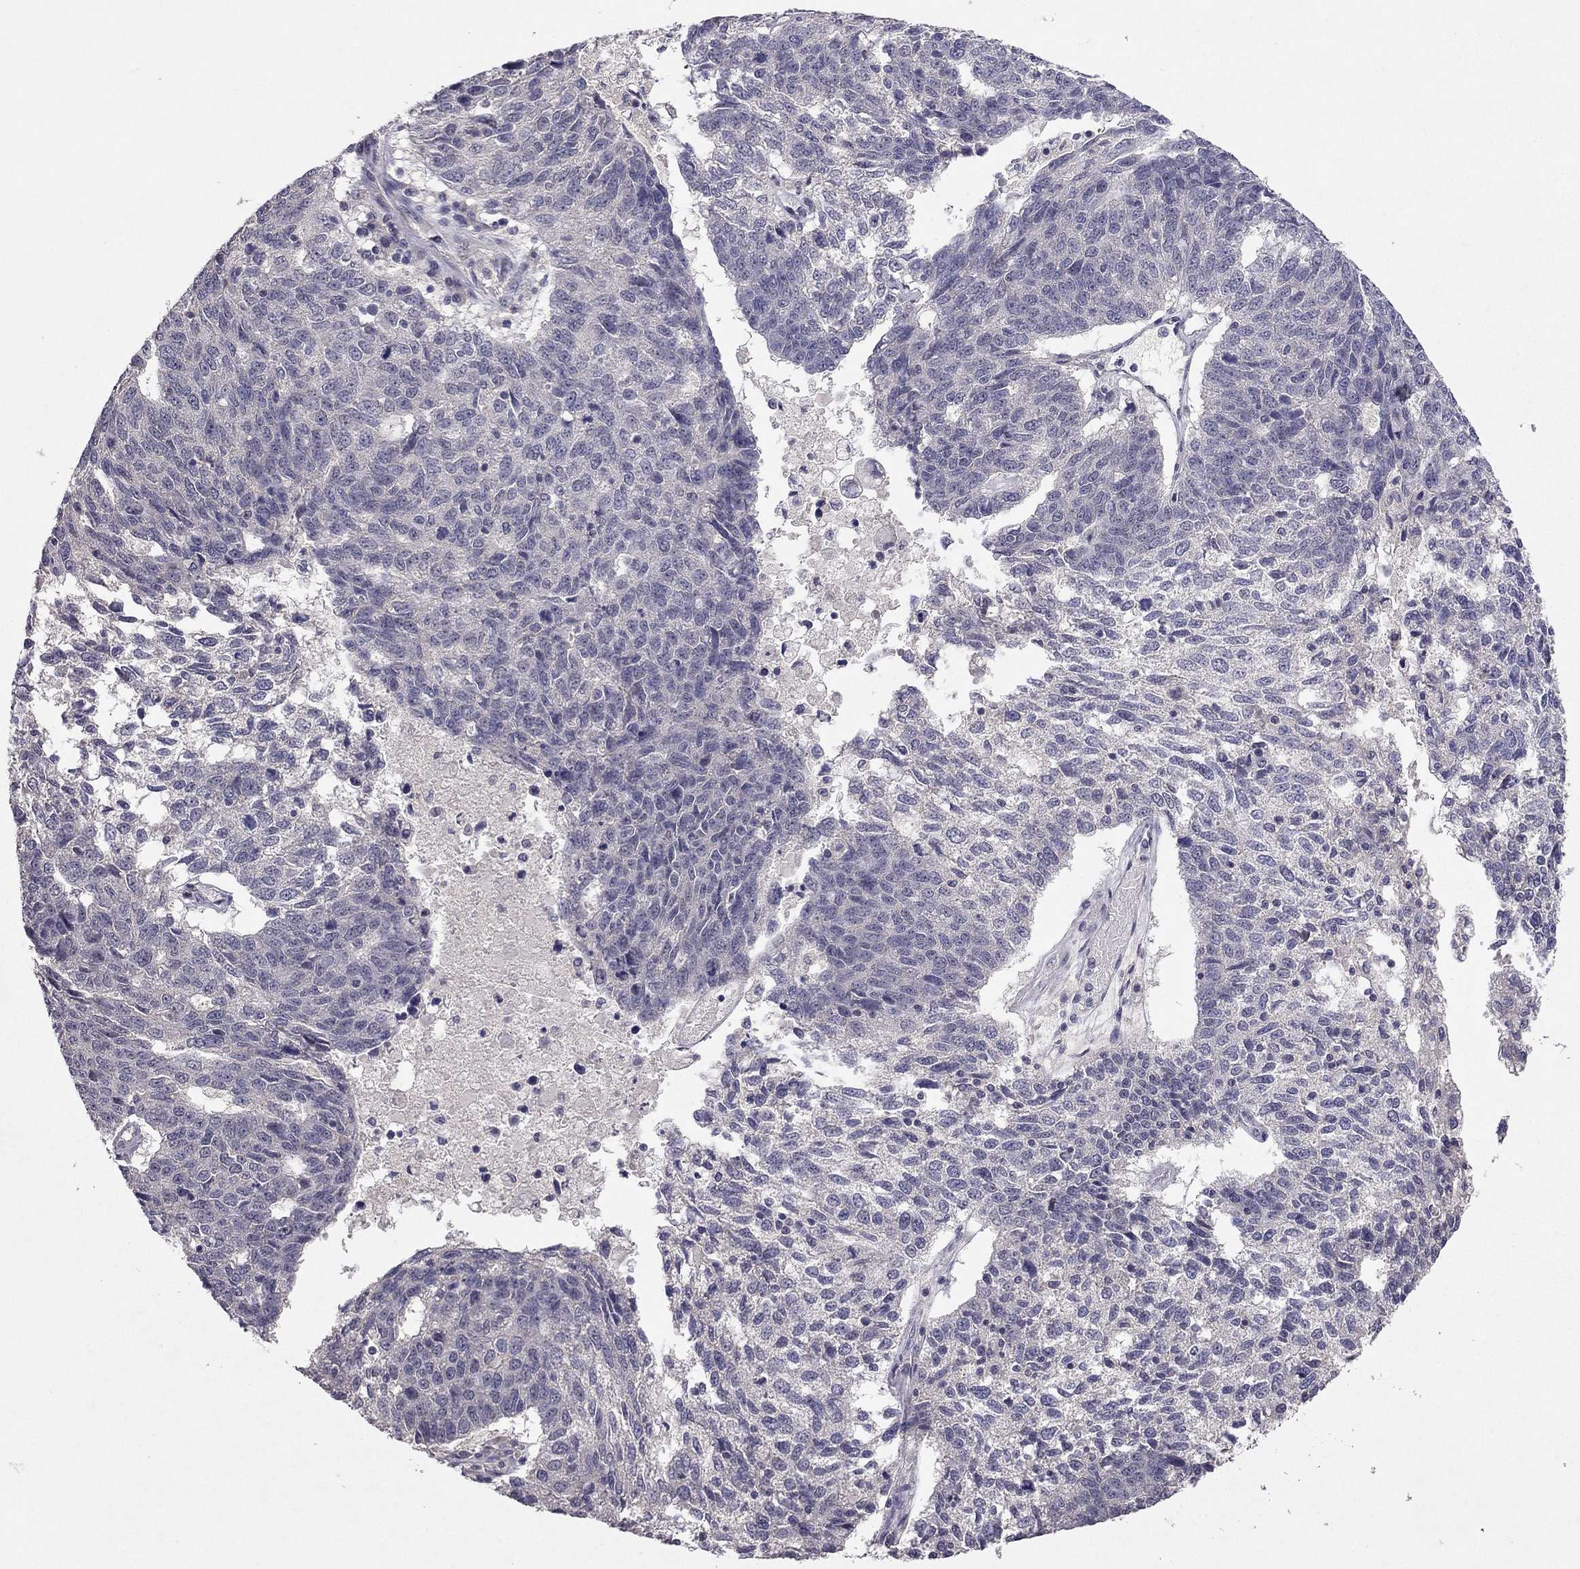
{"staining": {"intensity": "negative", "quantity": "none", "location": "none"}, "tissue": "ovarian cancer", "cell_type": "Tumor cells", "image_type": "cancer", "snomed": [{"axis": "morphology", "description": "Cystadenocarcinoma, serous, NOS"}, {"axis": "topography", "description": "Ovary"}], "caption": "The micrograph shows no significant staining in tumor cells of ovarian serous cystadenocarcinoma.", "gene": "ESR2", "patient": {"sex": "female", "age": 71}}